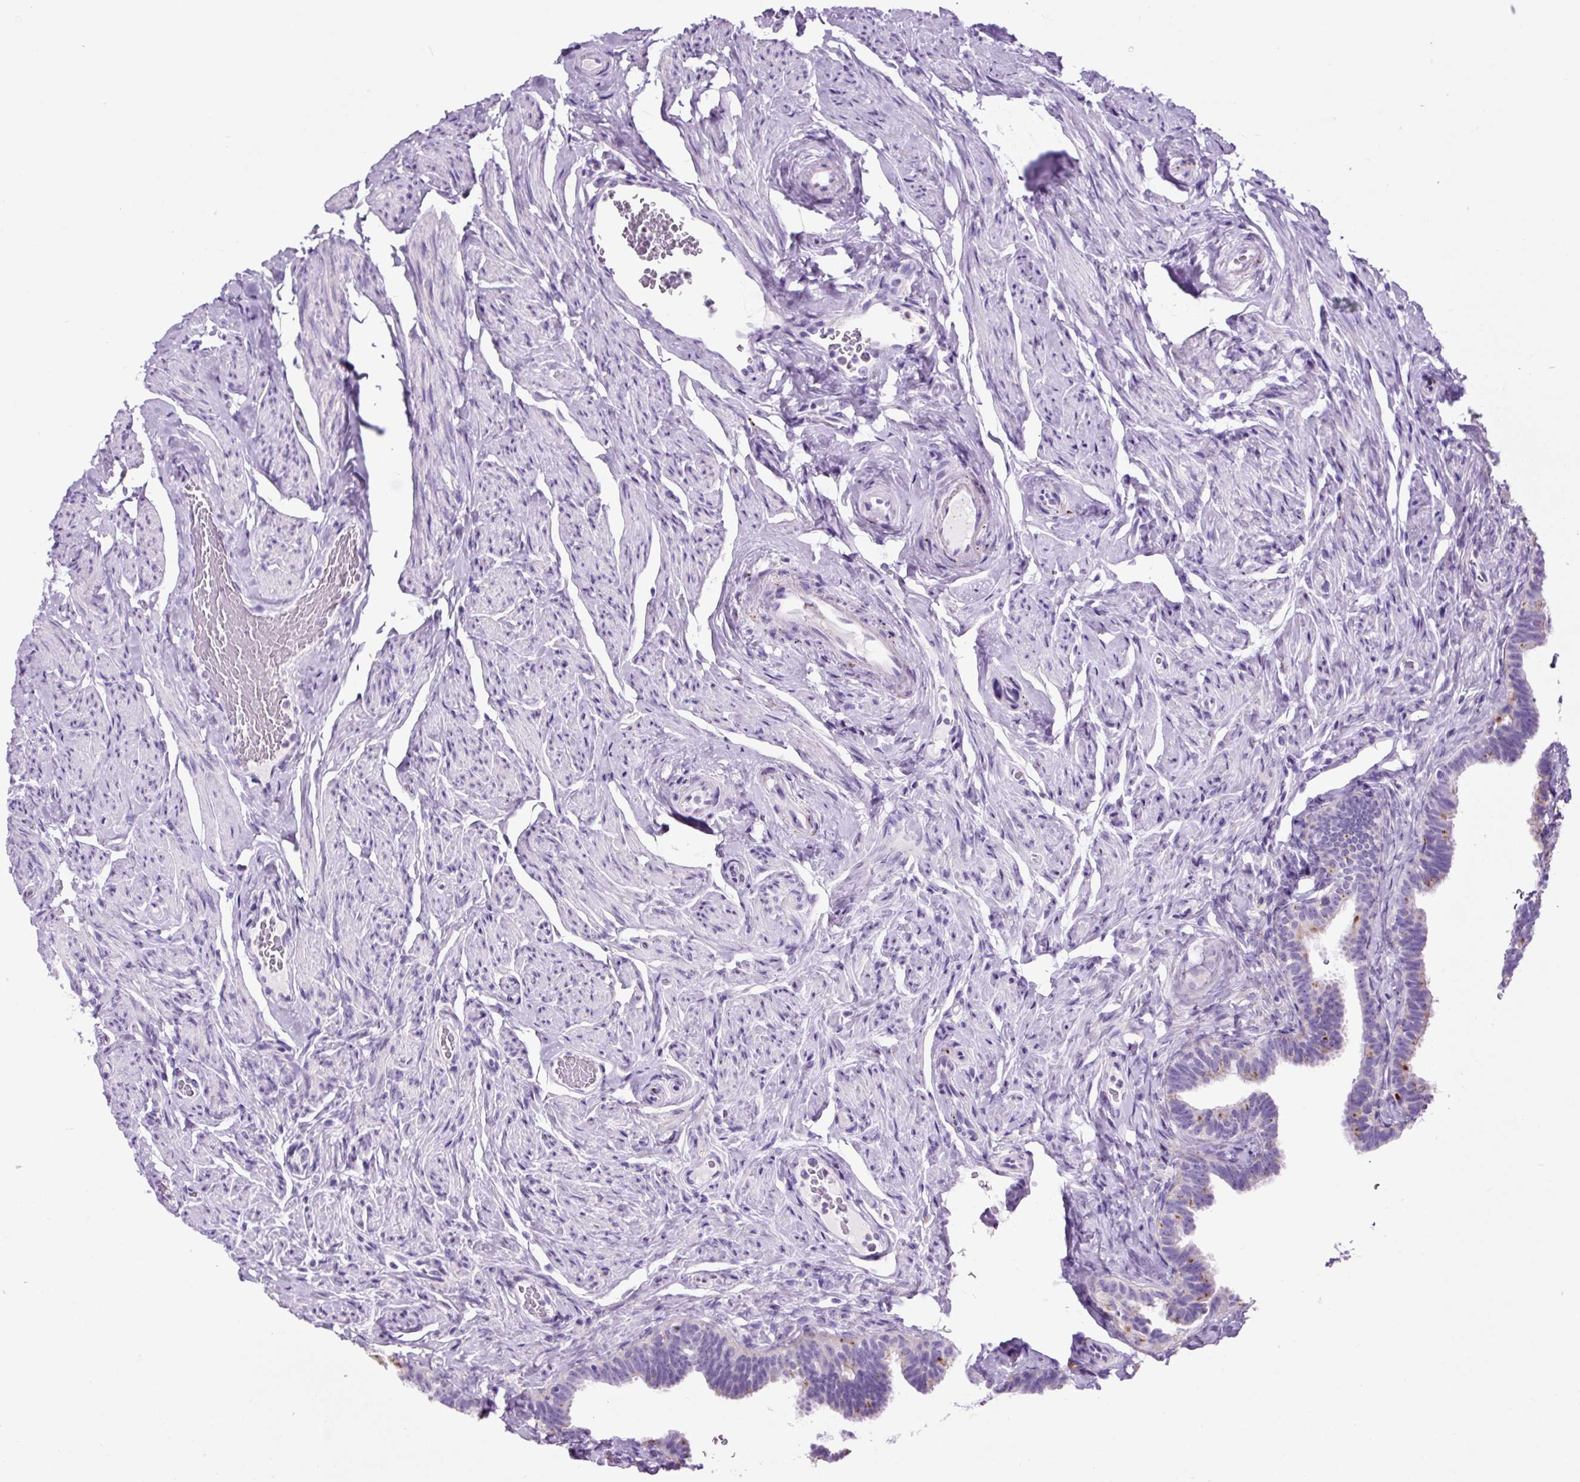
{"staining": {"intensity": "negative", "quantity": "none", "location": "none"}, "tissue": "fallopian tube", "cell_type": "Glandular cells", "image_type": "normal", "snomed": [{"axis": "morphology", "description": "Normal tissue, NOS"}, {"axis": "topography", "description": "Fallopian tube"}], "caption": "High magnification brightfield microscopy of benign fallopian tube stained with DAB (3,3'-diaminobenzidine) (brown) and counterstained with hematoxylin (blue): glandular cells show no significant positivity. The staining was performed using DAB to visualize the protein expression in brown, while the nuclei were stained in blue with hematoxylin (Magnification: 20x).", "gene": "LCN10", "patient": {"sex": "female", "age": 65}}